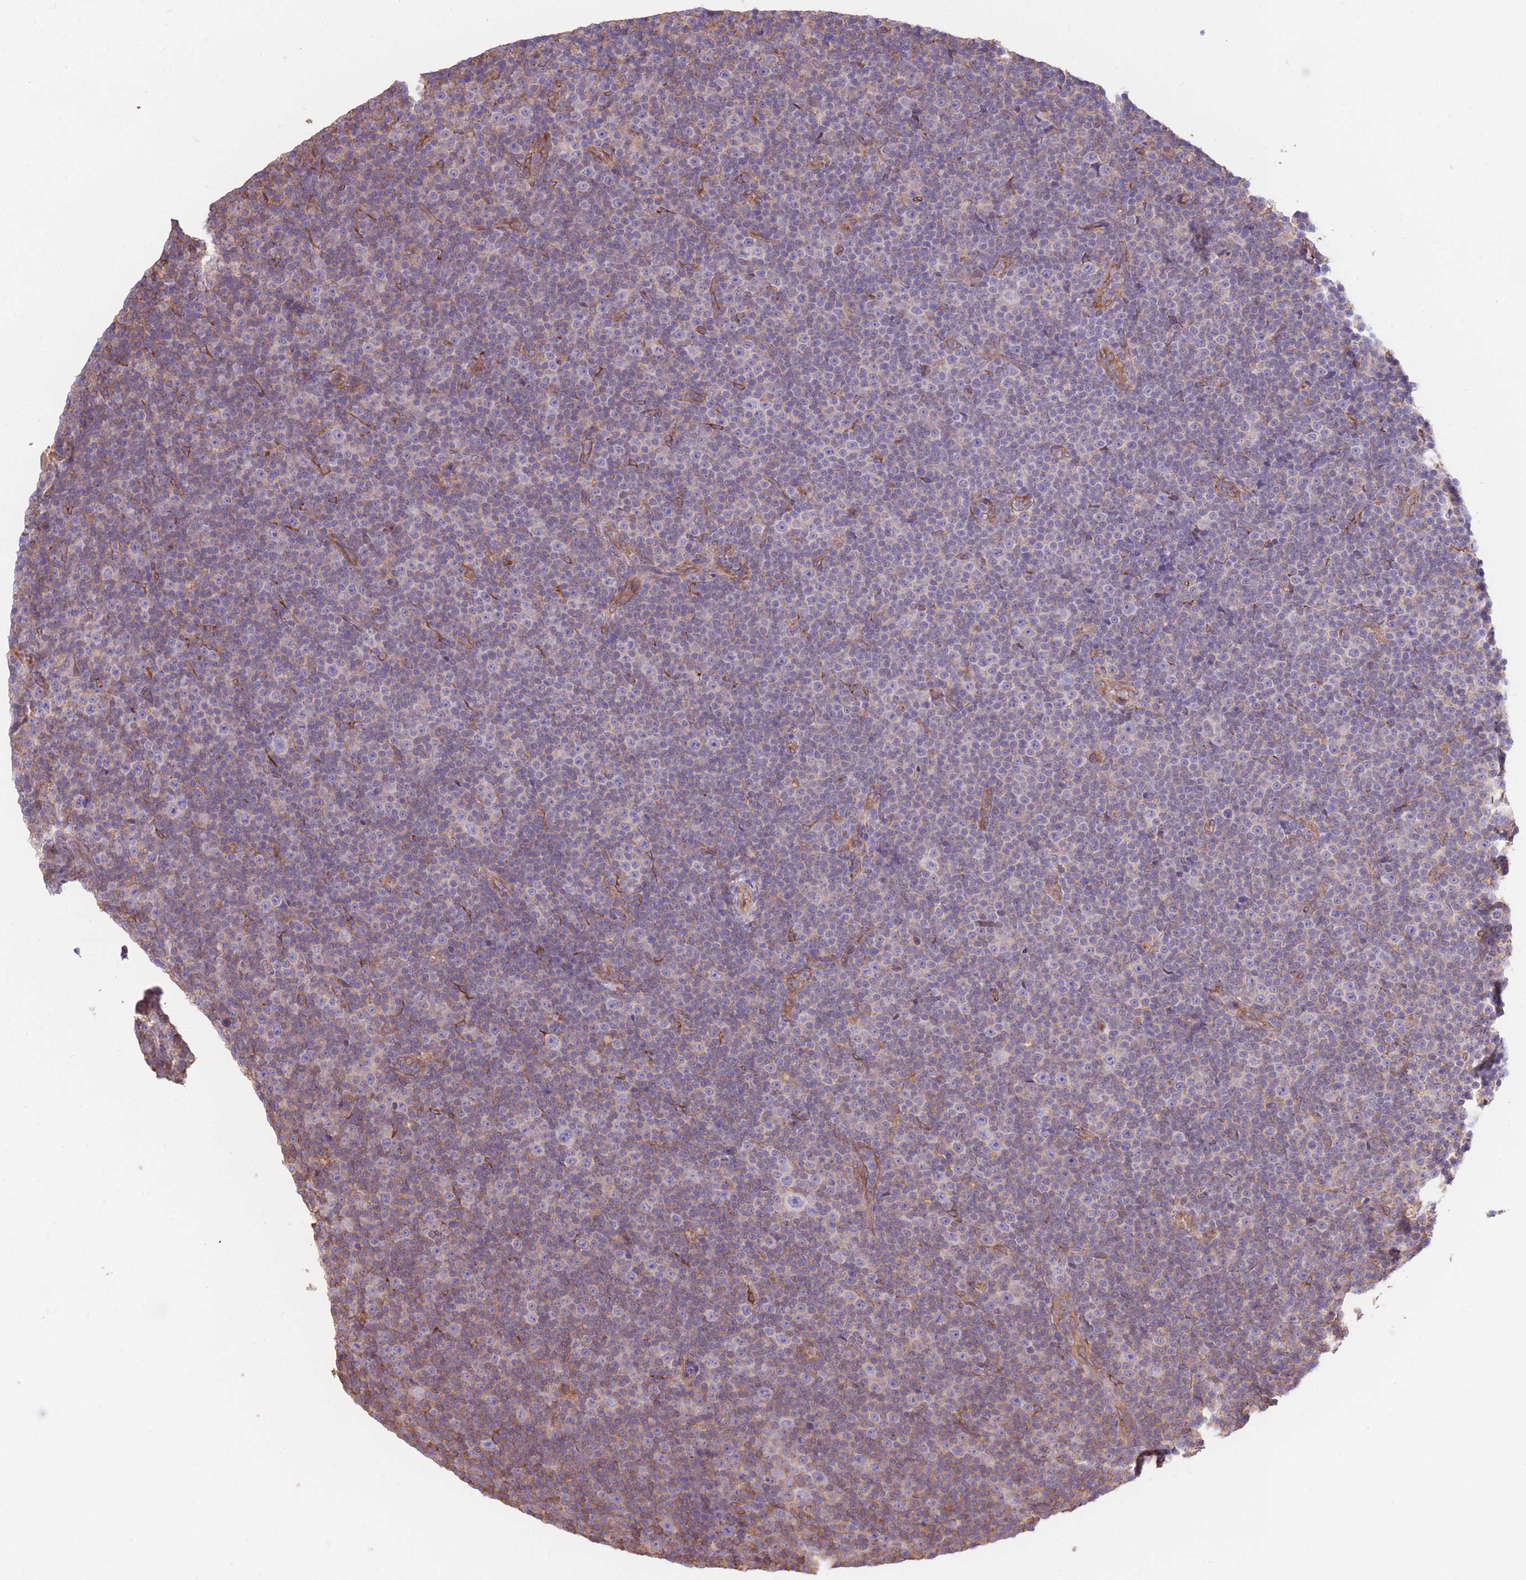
{"staining": {"intensity": "weak", "quantity": "<25%", "location": "cytoplasmic/membranous"}, "tissue": "lymphoma", "cell_type": "Tumor cells", "image_type": "cancer", "snomed": [{"axis": "morphology", "description": "Malignant lymphoma, non-Hodgkin's type, Low grade"}, {"axis": "topography", "description": "Lymph node"}], "caption": "An immunohistochemistry micrograph of lymphoma is shown. There is no staining in tumor cells of lymphoma.", "gene": "LRRN4CL", "patient": {"sex": "female", "age": 67}}